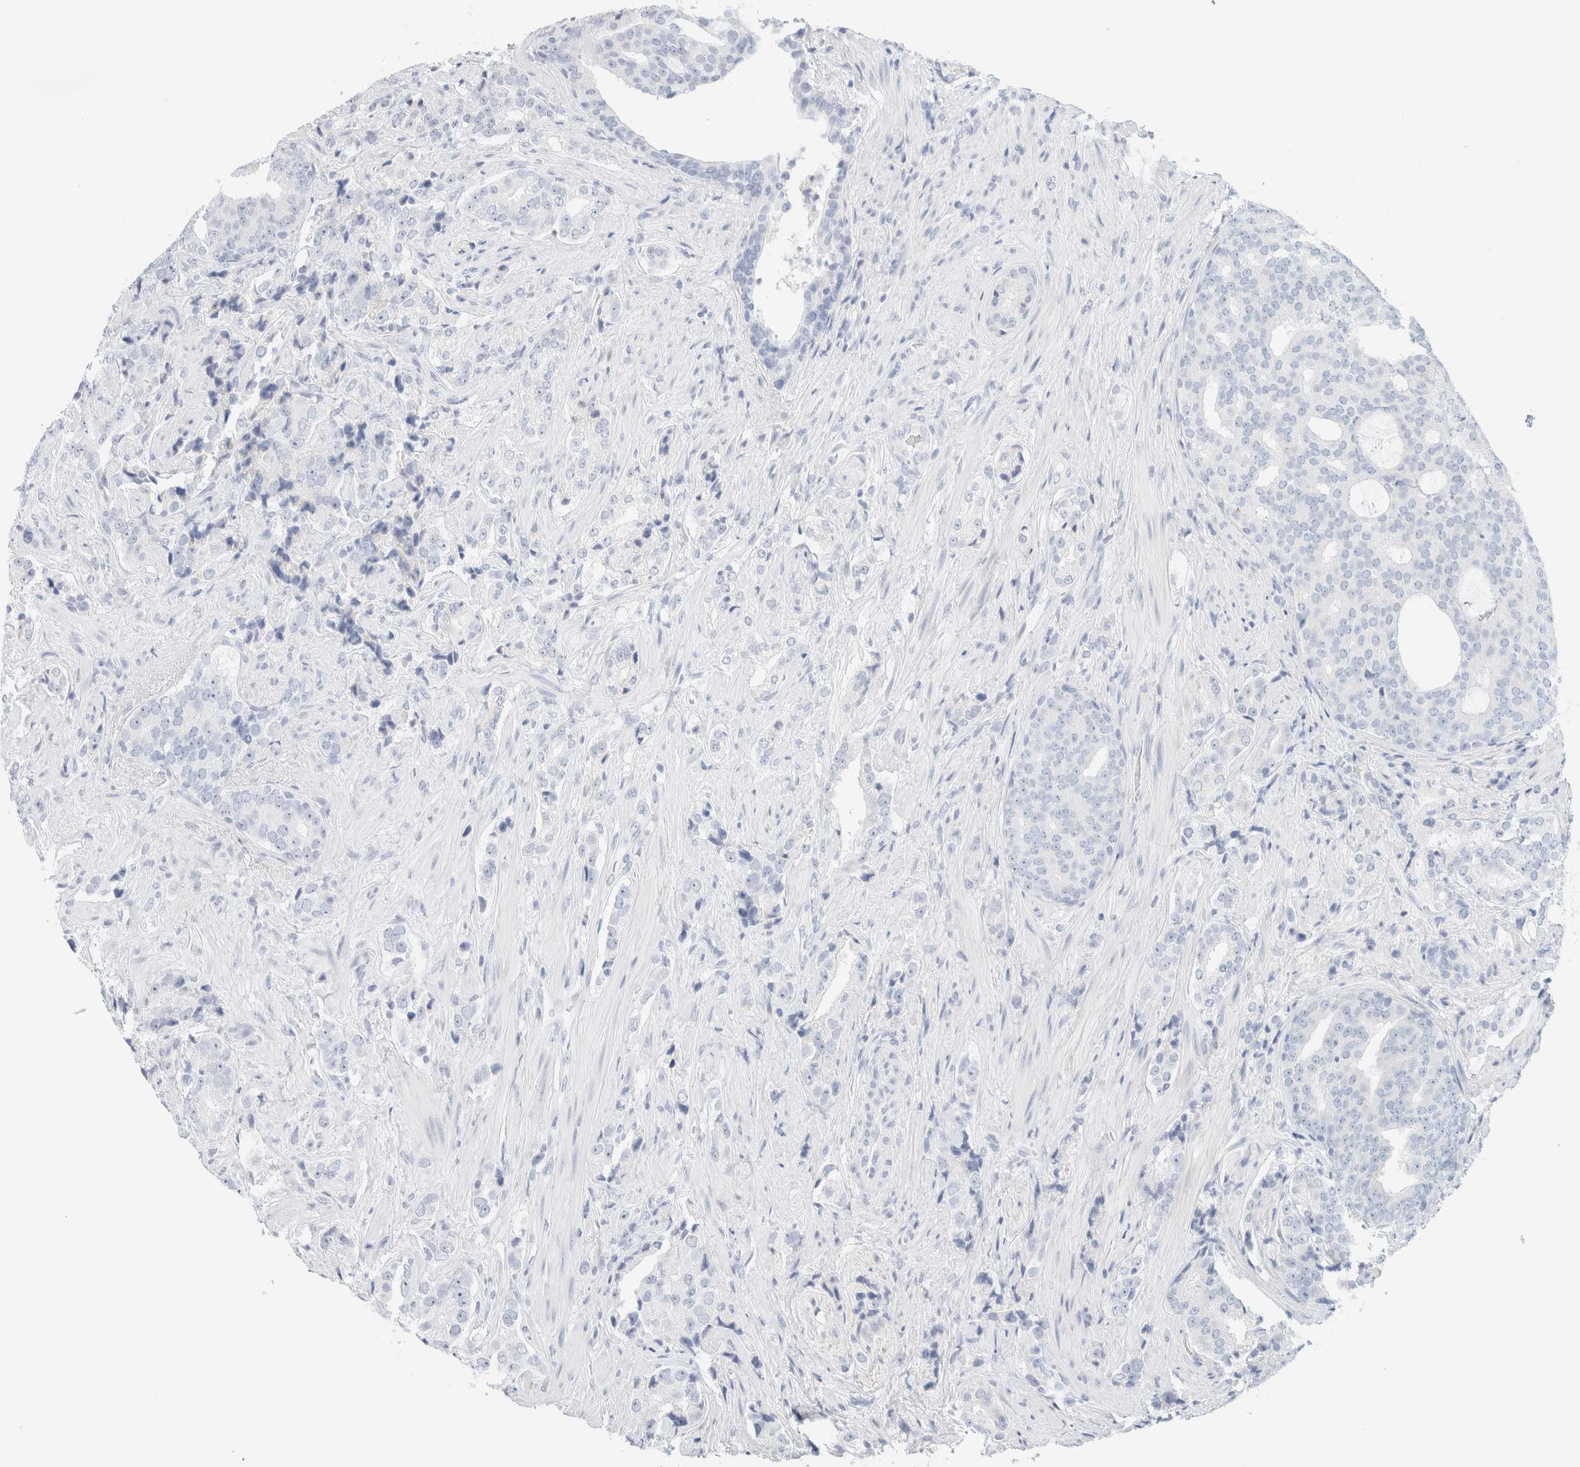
{"staining": {"intensity": "negative", "quantity": "none", "location": "none"}, "tissue": "prostate cancer", "cell_type": "Tumor cells", "image_type": "cancer", "snomed": [{"axis": "morphology", "description": "Adenocarcinoma, High grade"}, {"axis": "topography", "description": "Prostate"}], "caption": "Immunohistochemistry histopathology image of human high-grade adenocarcinoma (prostate) stained for a protein (brown), which shows no positivity in tumor cells.", "gene": "HEXD", "patient": {"sex": "male", "age": 71}}